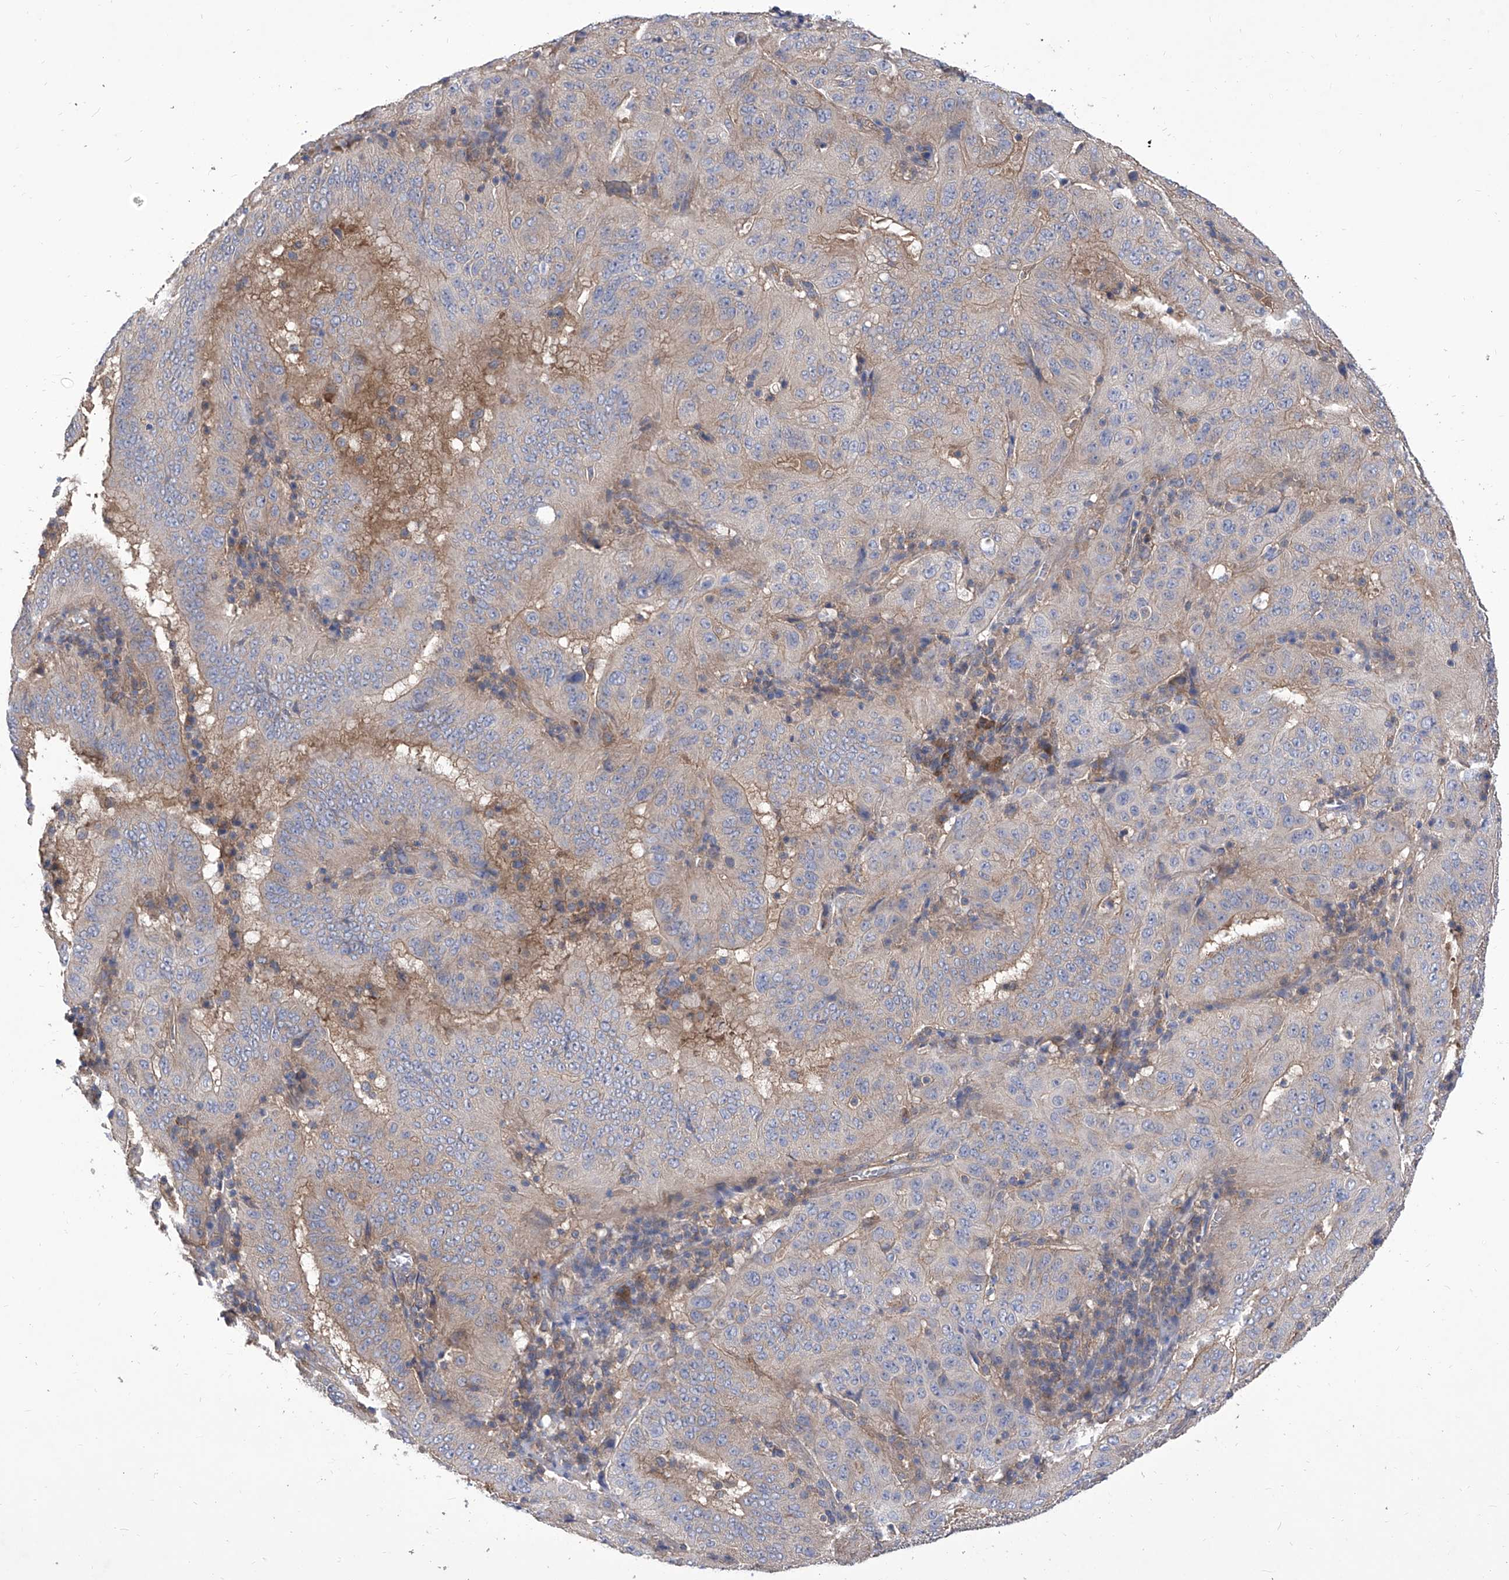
{"staining": {"intensity": "weak", "quantity": "<25%", "location": "cytoplasmic/membranous"}, "tissue": "pancreatic cancer", "cell_type": "Tumor cells", "image_type": "cancer", "snomed": [{"axis": "morphology", "description": "Adenocarcinoma, NOS"}, {"axis": "topography", "description": "Pancreas"}], "caption": "There is no significant expression in tumor cells of pancreatic cancer. (DAB (3,3'-diaminobenzidine) immunohistochemistry (IHC) visualized using brightfield microscopy, high magnification).", "gene": "TJAP1", "patient": {"sex": "male", "age": 63}}